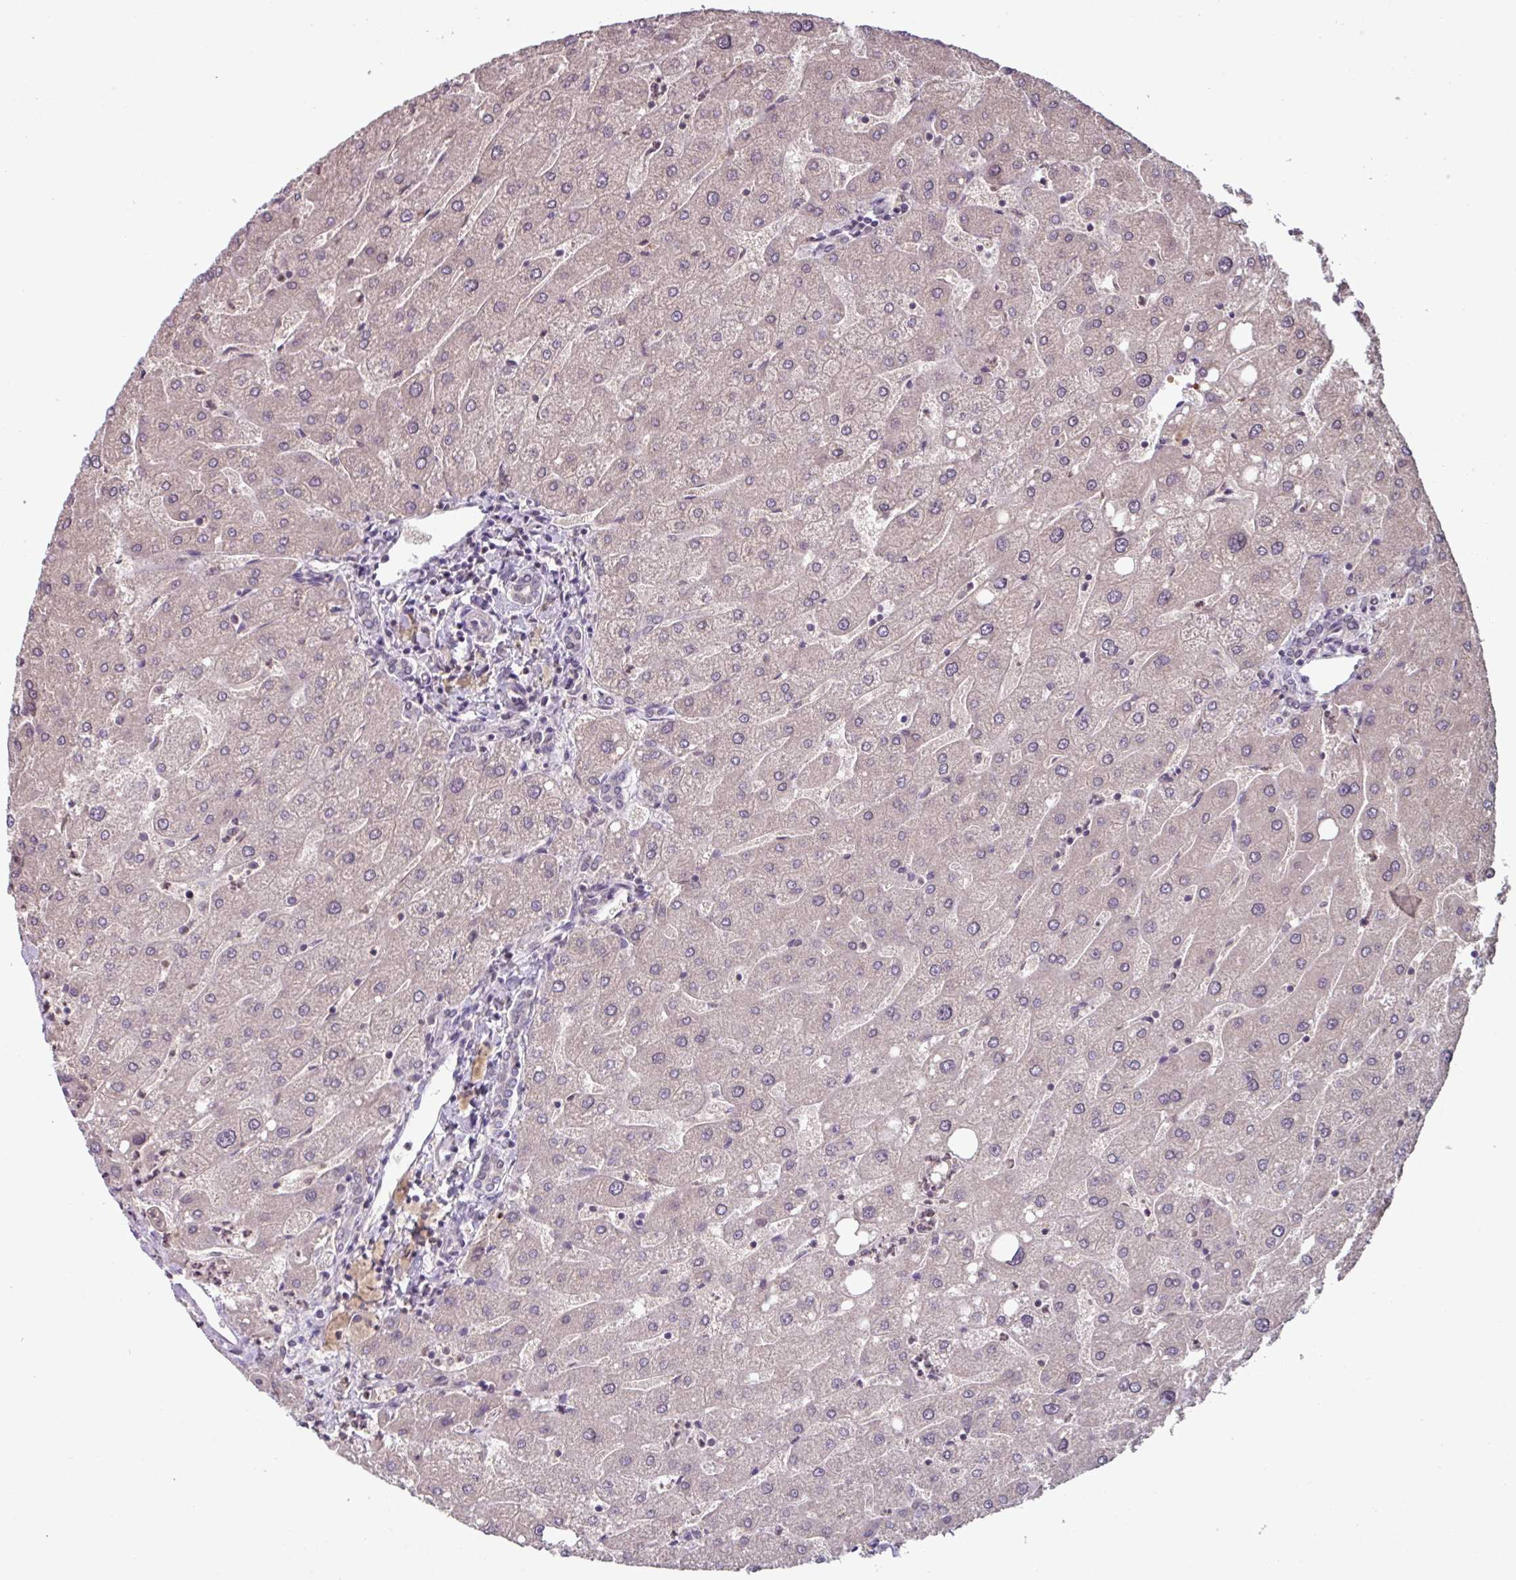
{"staining": {"intensity": "negative", "quantity": "none", "location": "none"}, "tissue": "liver", "cell_type": "Cholangiocytes", "image_type": "normal", "snomed": [{"axis": "morphology", "description": "Normal tissue, NOS"}, {"axis": "topography", "description": "Liver"}], "caption": "IHC of unremarkable liver reveals no positivity in cholangiocytes.", "gene": "SLC5A10", "patient": {"sex": "male", "age": 67}}